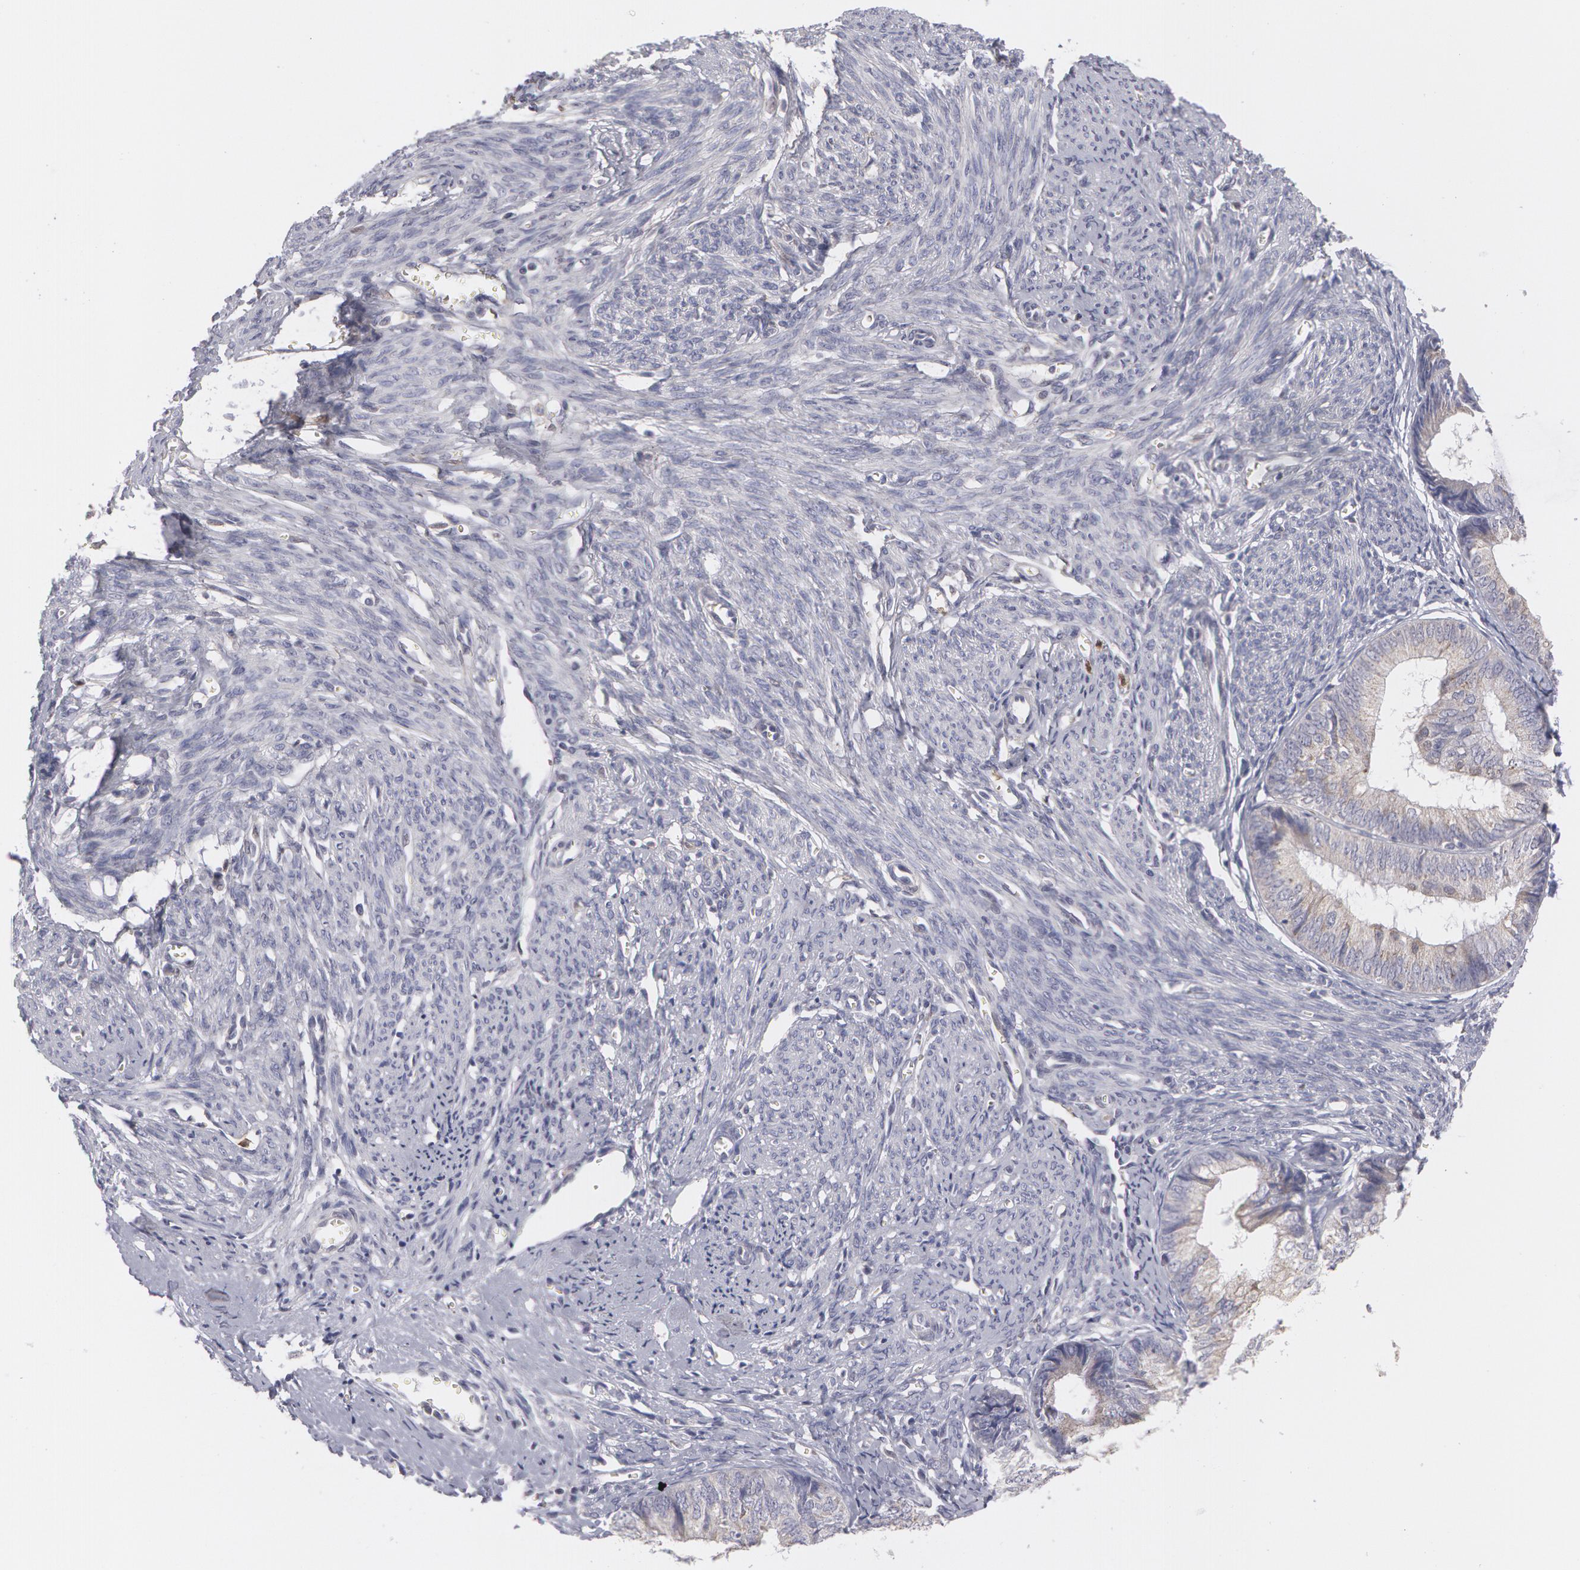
{"staining": {"intensity": "weak", "quantity": ">75%", "location": "cytoplasmic/membranous"}, "tissue": "endometrial cancer", "cell_type": "Tumor cells", "image_type": "cancer", "snomed": [{"axis": "morphology", "description": "Adenocarcinoma, NOS"}, {"axis": "topography", "description": "Endometrium"}], "caption": "Human endometrial cancer (adenocarcinoma) stained with a brown dye reveals weak cytoplasmic/membranous positive positivity in about >75% of tumor cells.", "gene": "CAT", "patient": {"sex": "female", "age": 66}}